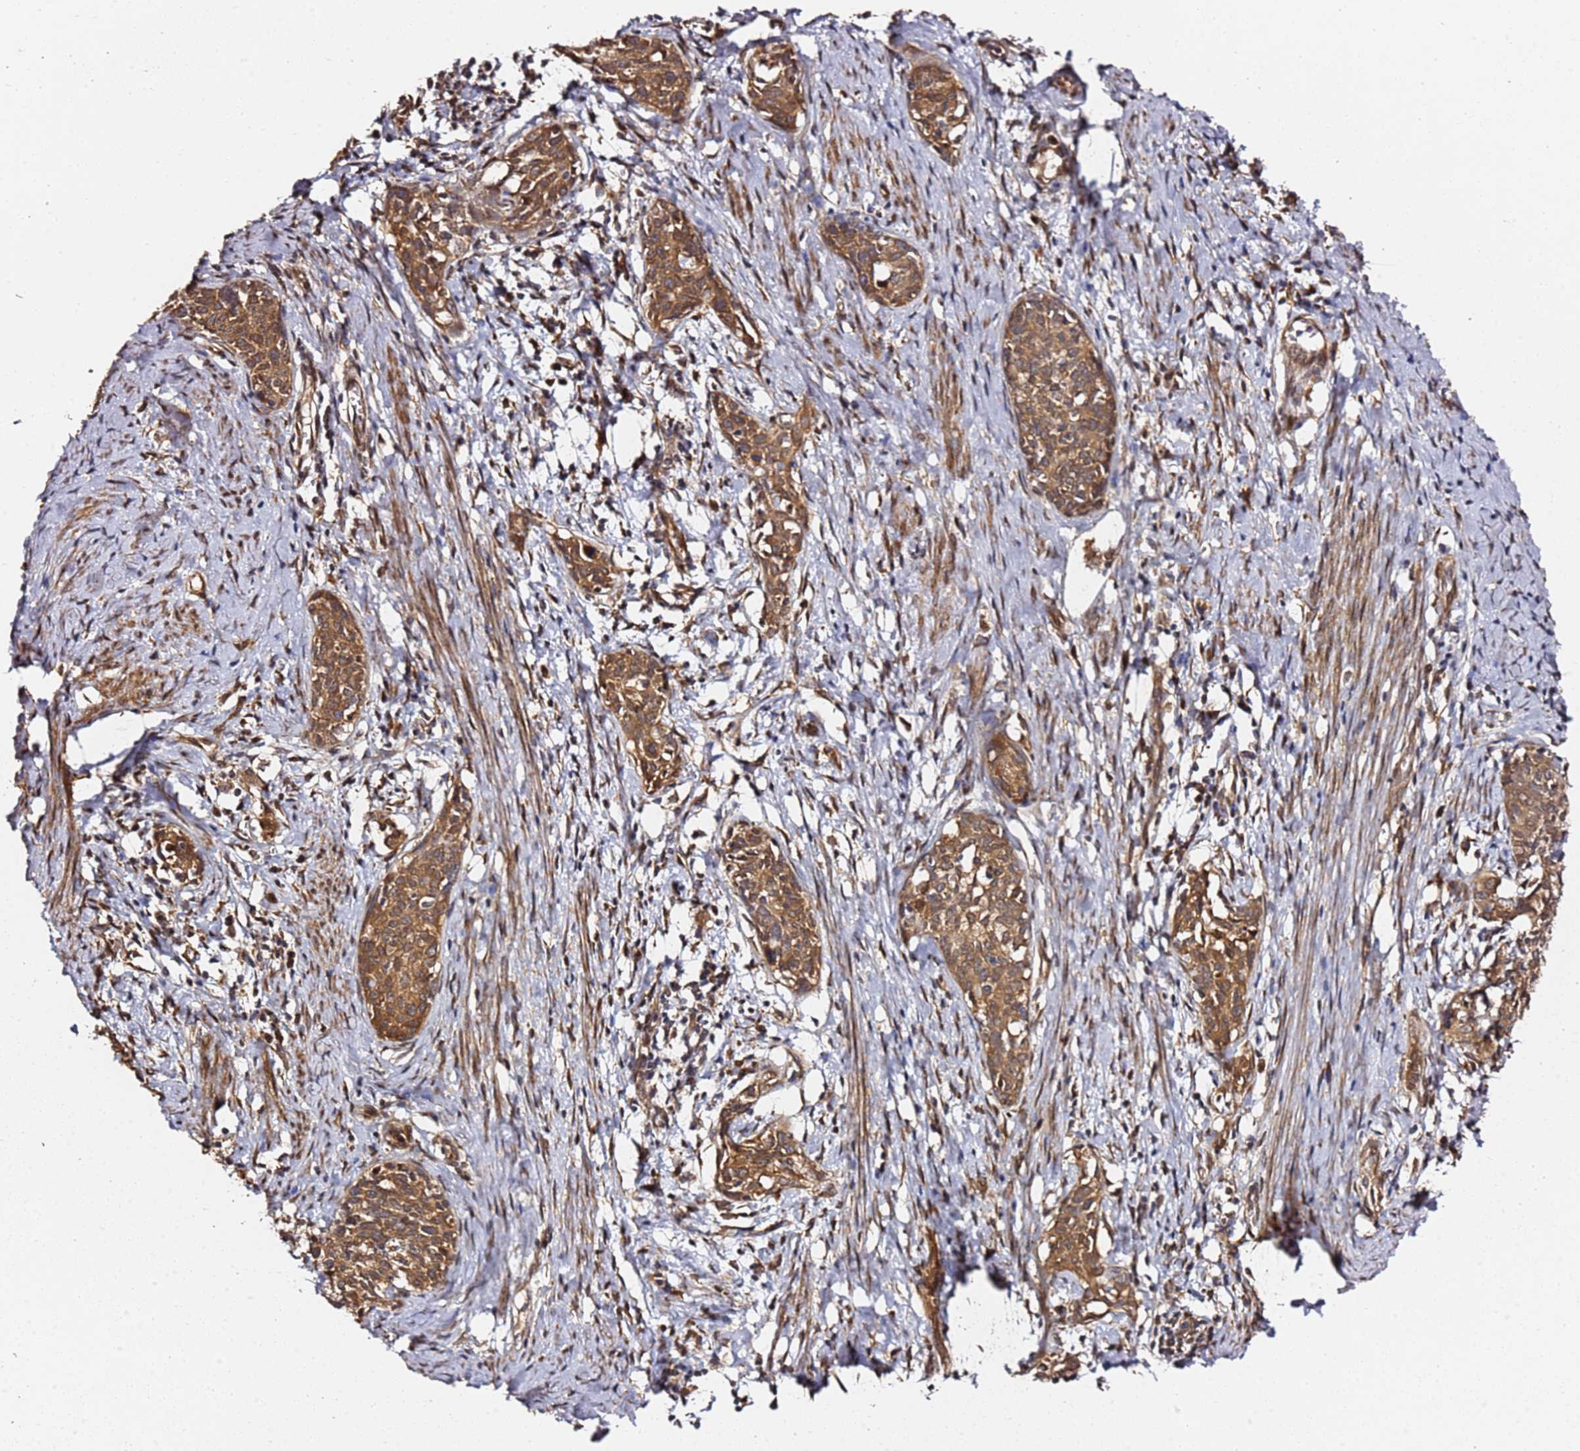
{"staining": {"intensity": "moderate", "quantity": ">75%", "location": "cytoplasmic/membranous"}, "tissue": "cervical cancer", "cell_type": "Tumor cells", "image_type": "cancer", "snomed": [{"axis": "morphology", "description": "Squamous cell carcinoma, NOS"}, {"axis": "topography", "description": "Cervix"}], "caption": "Protein staining shows moderate cytoplasmic/membranous positivity in about >75% of tumor cells in cervical cancer (squamous cell carcinoma).", "gene": "PRKAB2", "patient": {"sex": "female", "age": 52}}